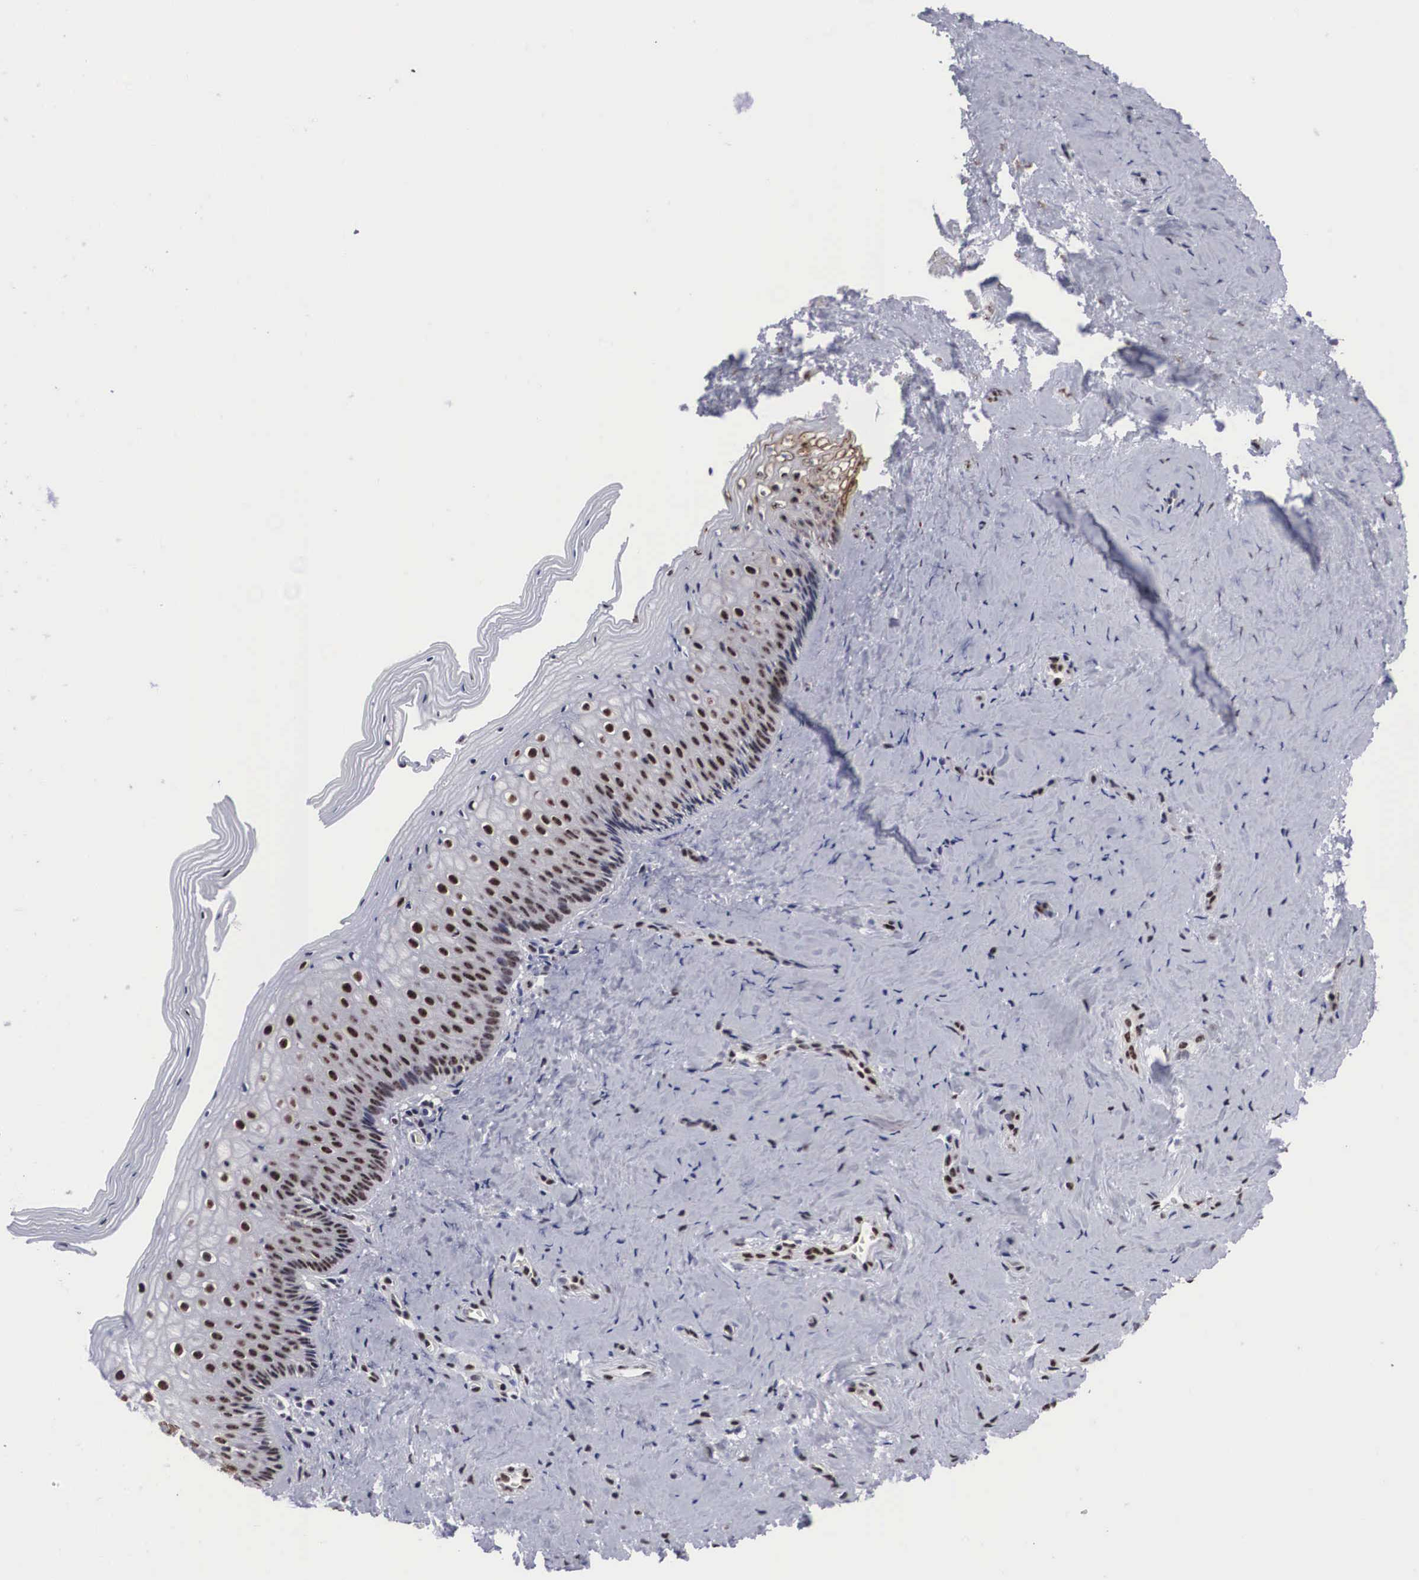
{"staining": {"intensity": "weak", "quantity": "25%-75%", "location": "nuclear"}, "tissue": "vagina", "cell_type": "Squamous epithelial cells", "image_type": "normal", "snomed": [{"axis": "morphology", "description": "Normal tissue, NOS"}, {"axis": "topography", "description": "Vagina"}], "caption": "DAB immunohistochemical staining of normal human vagina shows weak nuclear protein staining in about 25%-75% of squamous epithelial cells. Immunohistochemistry stains the protein in brown and the nuclei are stained blue.", "gene": "ACIN1", "patient": {"sex": "female", "age": 46}}